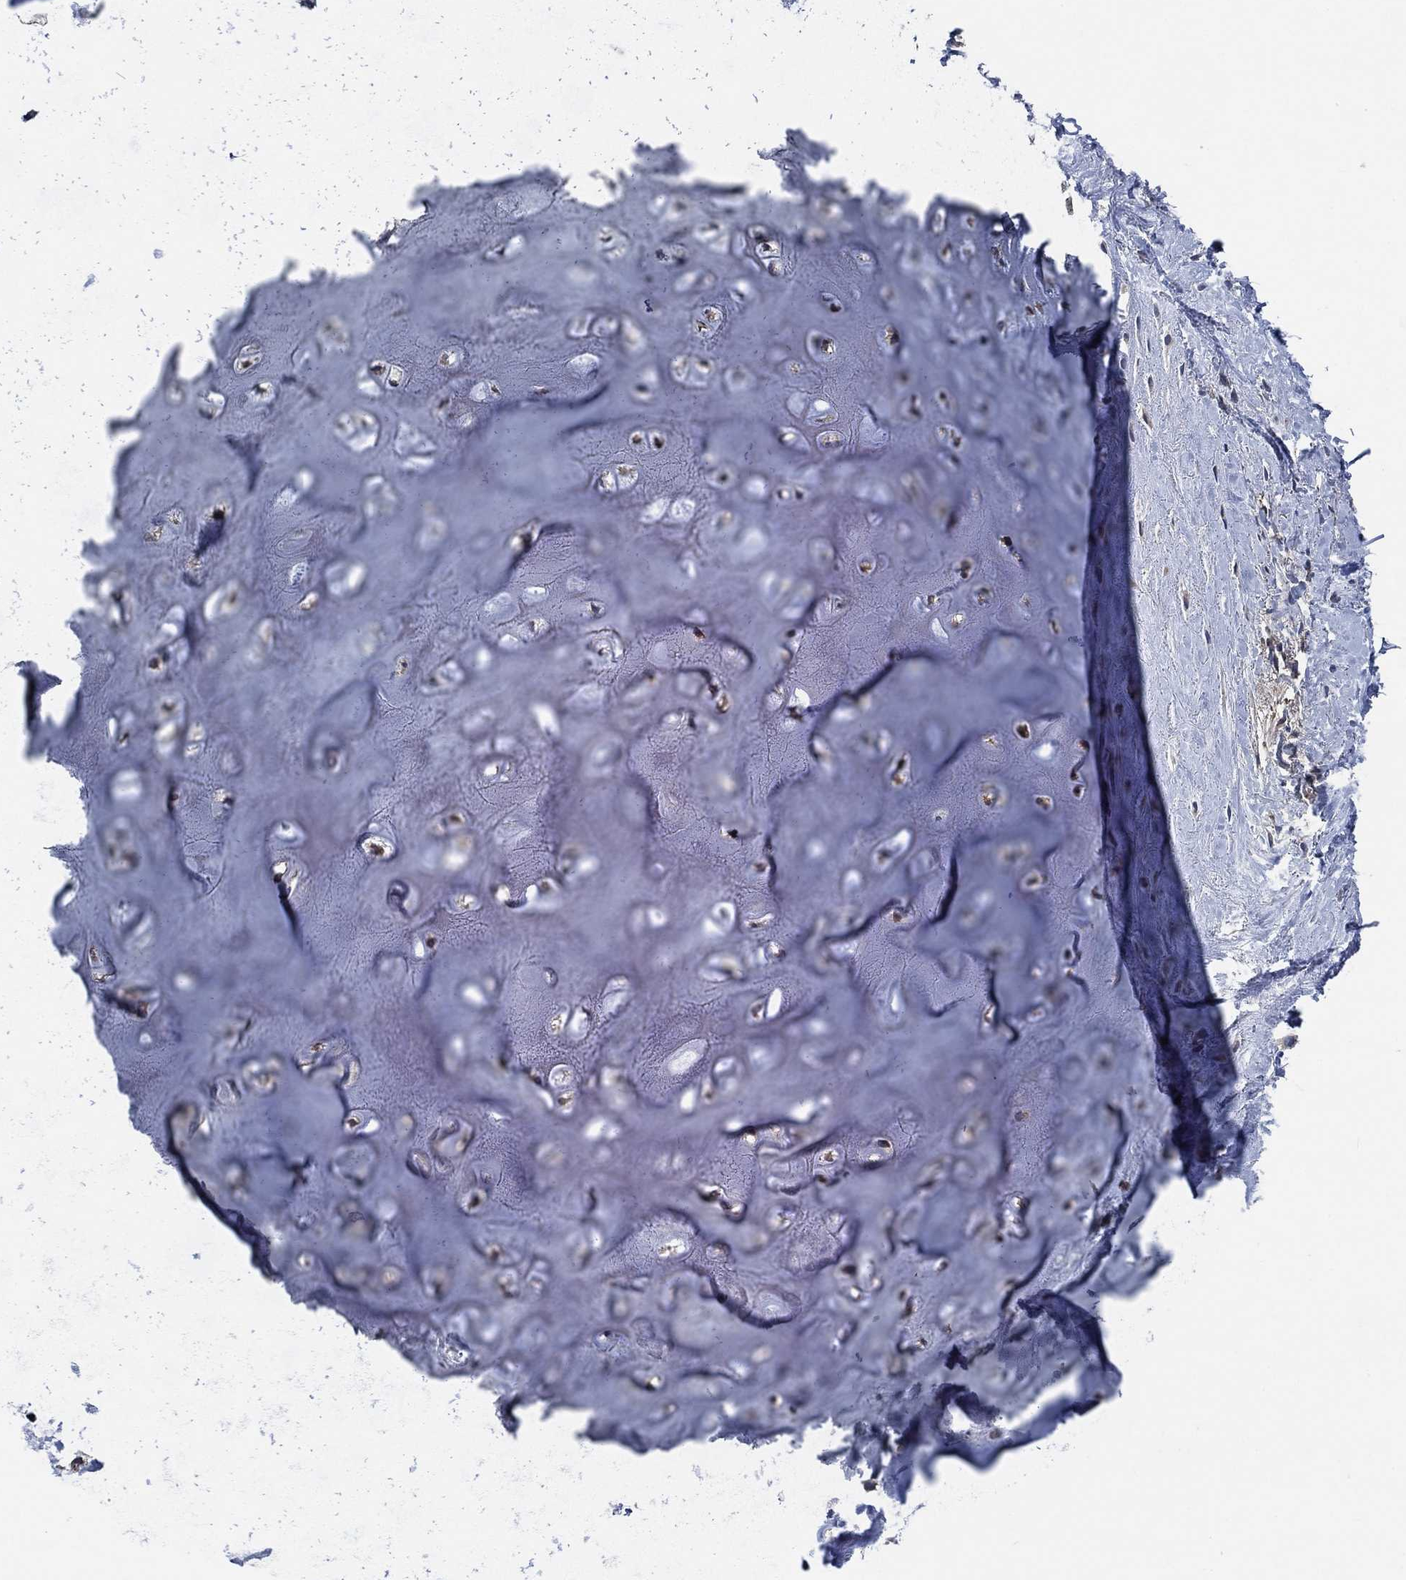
{"staining": {"intensity": "negative", "quantity": "none", "location": "none"}, "tissue": "adipose tissue", "cell_type": "Adipocytes", "image_type": "normal", "snomed": [{"axis": "morphology", "description": "Normal tissue, NOS"}, {"axis": "morphology", "description": "Squamous cell carcinoma, NOS"}, {"axis": "topography", "description": "Cartilage tissue"}, {"axis": "topography", "description": "Head-Neck"}], "caption": "High power microscopy photomicrograph of an IHC histopathology image of benign adipose tissue, revealing no significant positivity in adipocytes. The staining was performed using DAB to visualize the protein expression in brown, while the nuclei were stained in blue with hematoxylin (Magnification: 20x).", "gene": "STXBP6", "patient": {"sex": "male", "age": 62}}